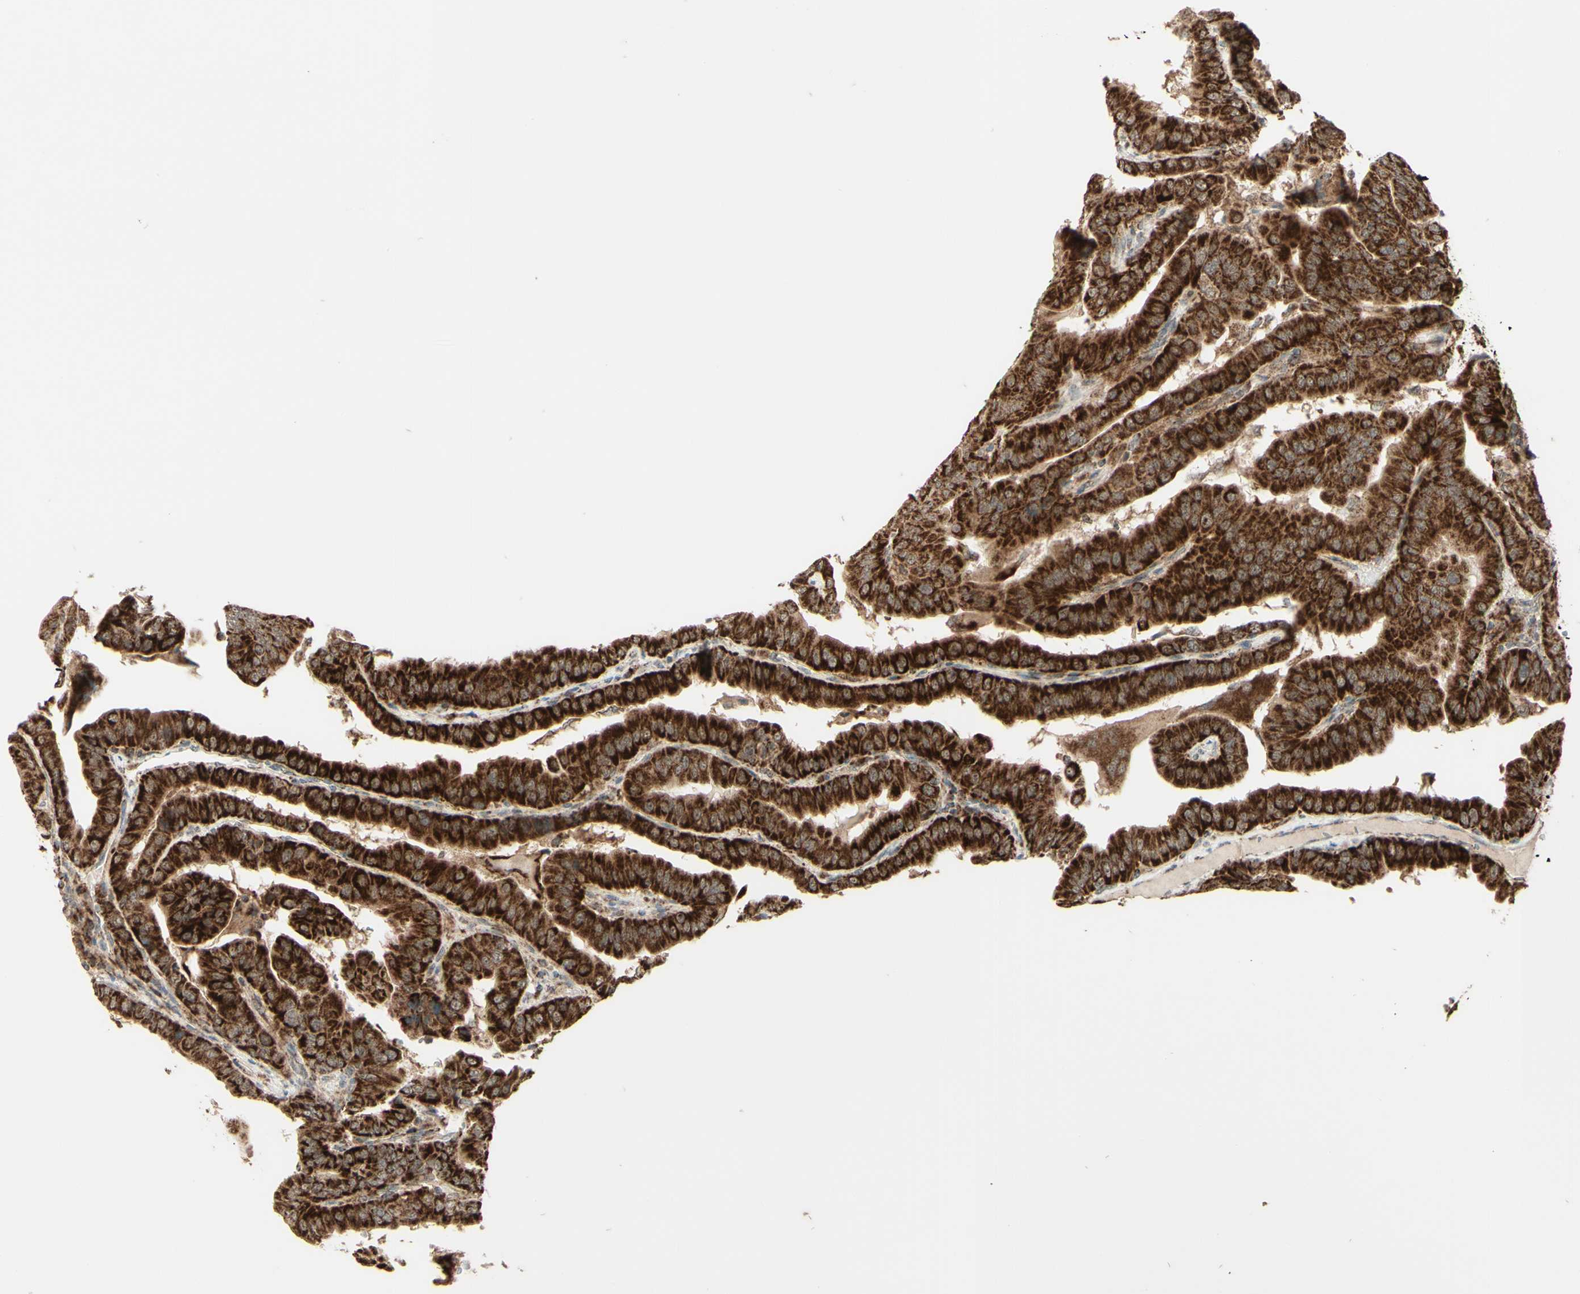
{"staining": {"intensity": "strong", "quantity": ">75%", "location": "cytoplasmic/membranous"}, "tissue": "thyroid cancer", "cell_type": "Tumor cells", "image_type": "cancer", "snomed": [{"axis": "morphology", "description": "Papillary adenocarcinoma, NOS"}, {"axis": "topography", "description": "Thyroid gland"}], "caption": "Papillary adenocarcinoma (thyroid) was stained to show a protein in brown. There is high levels of strong cytoplasmic/membranous positivity in approximately >75% of tumor cells.", "gene": "DHRS3", "patient": {"sex": "male", "age": 33}}